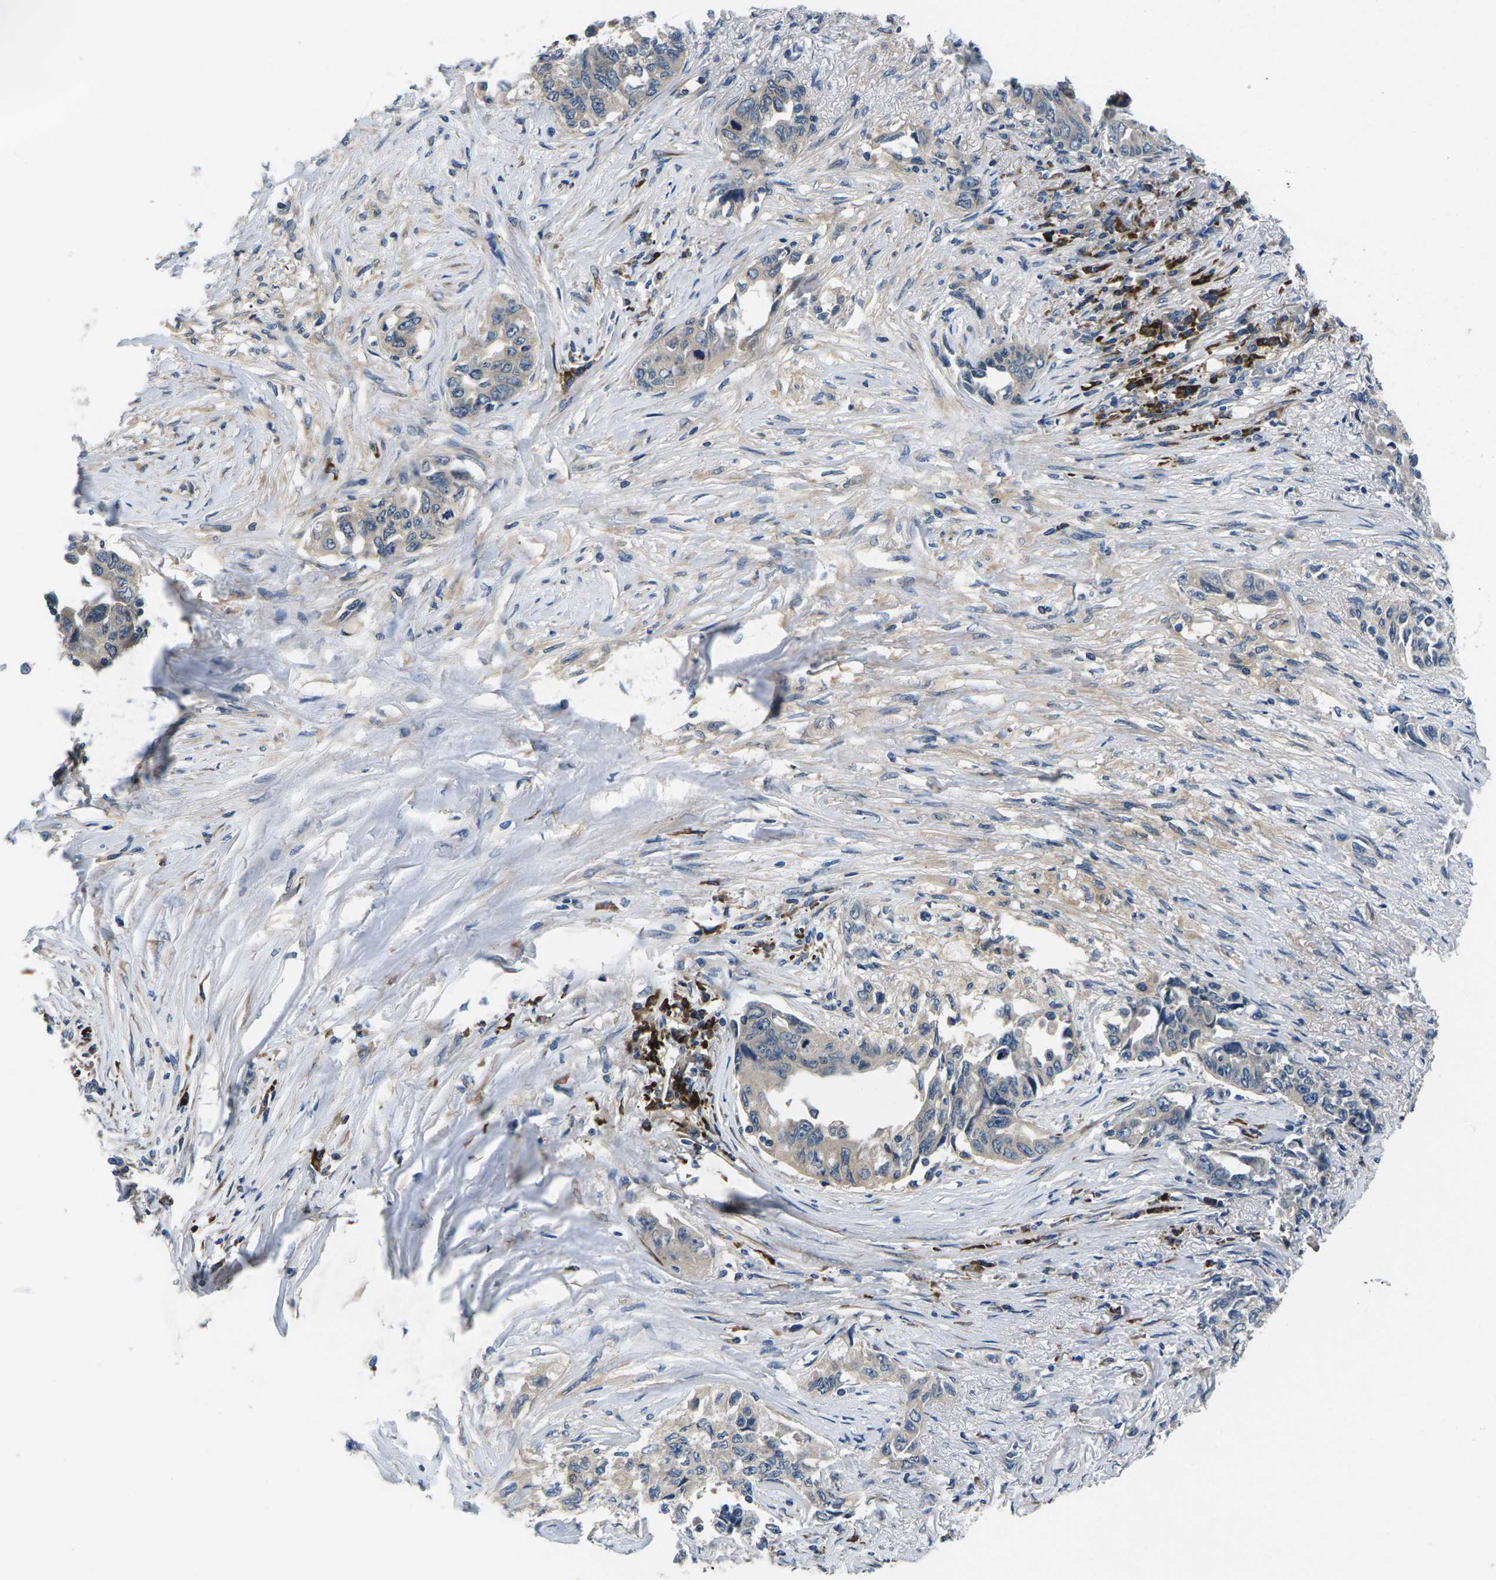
{"staining": {"intensity": "negative", "quantity": "none", "location": "none"}, "tissue": "lung cancer", "cell_type": "Tumor cells", "image_type": "cancer", "snomed": [{"axis": "morphology", "description": "Adenocarcinoma, NOS"}, {"axis": "topography", "description": "Lung"}], "caption": "Lung cancer (adenocarcinoma) was stained to show a protein in brown. There is no significant expression in tumor cells.", "gene": "PLCE1", "patient": {"sex": "female", "age": 51}}